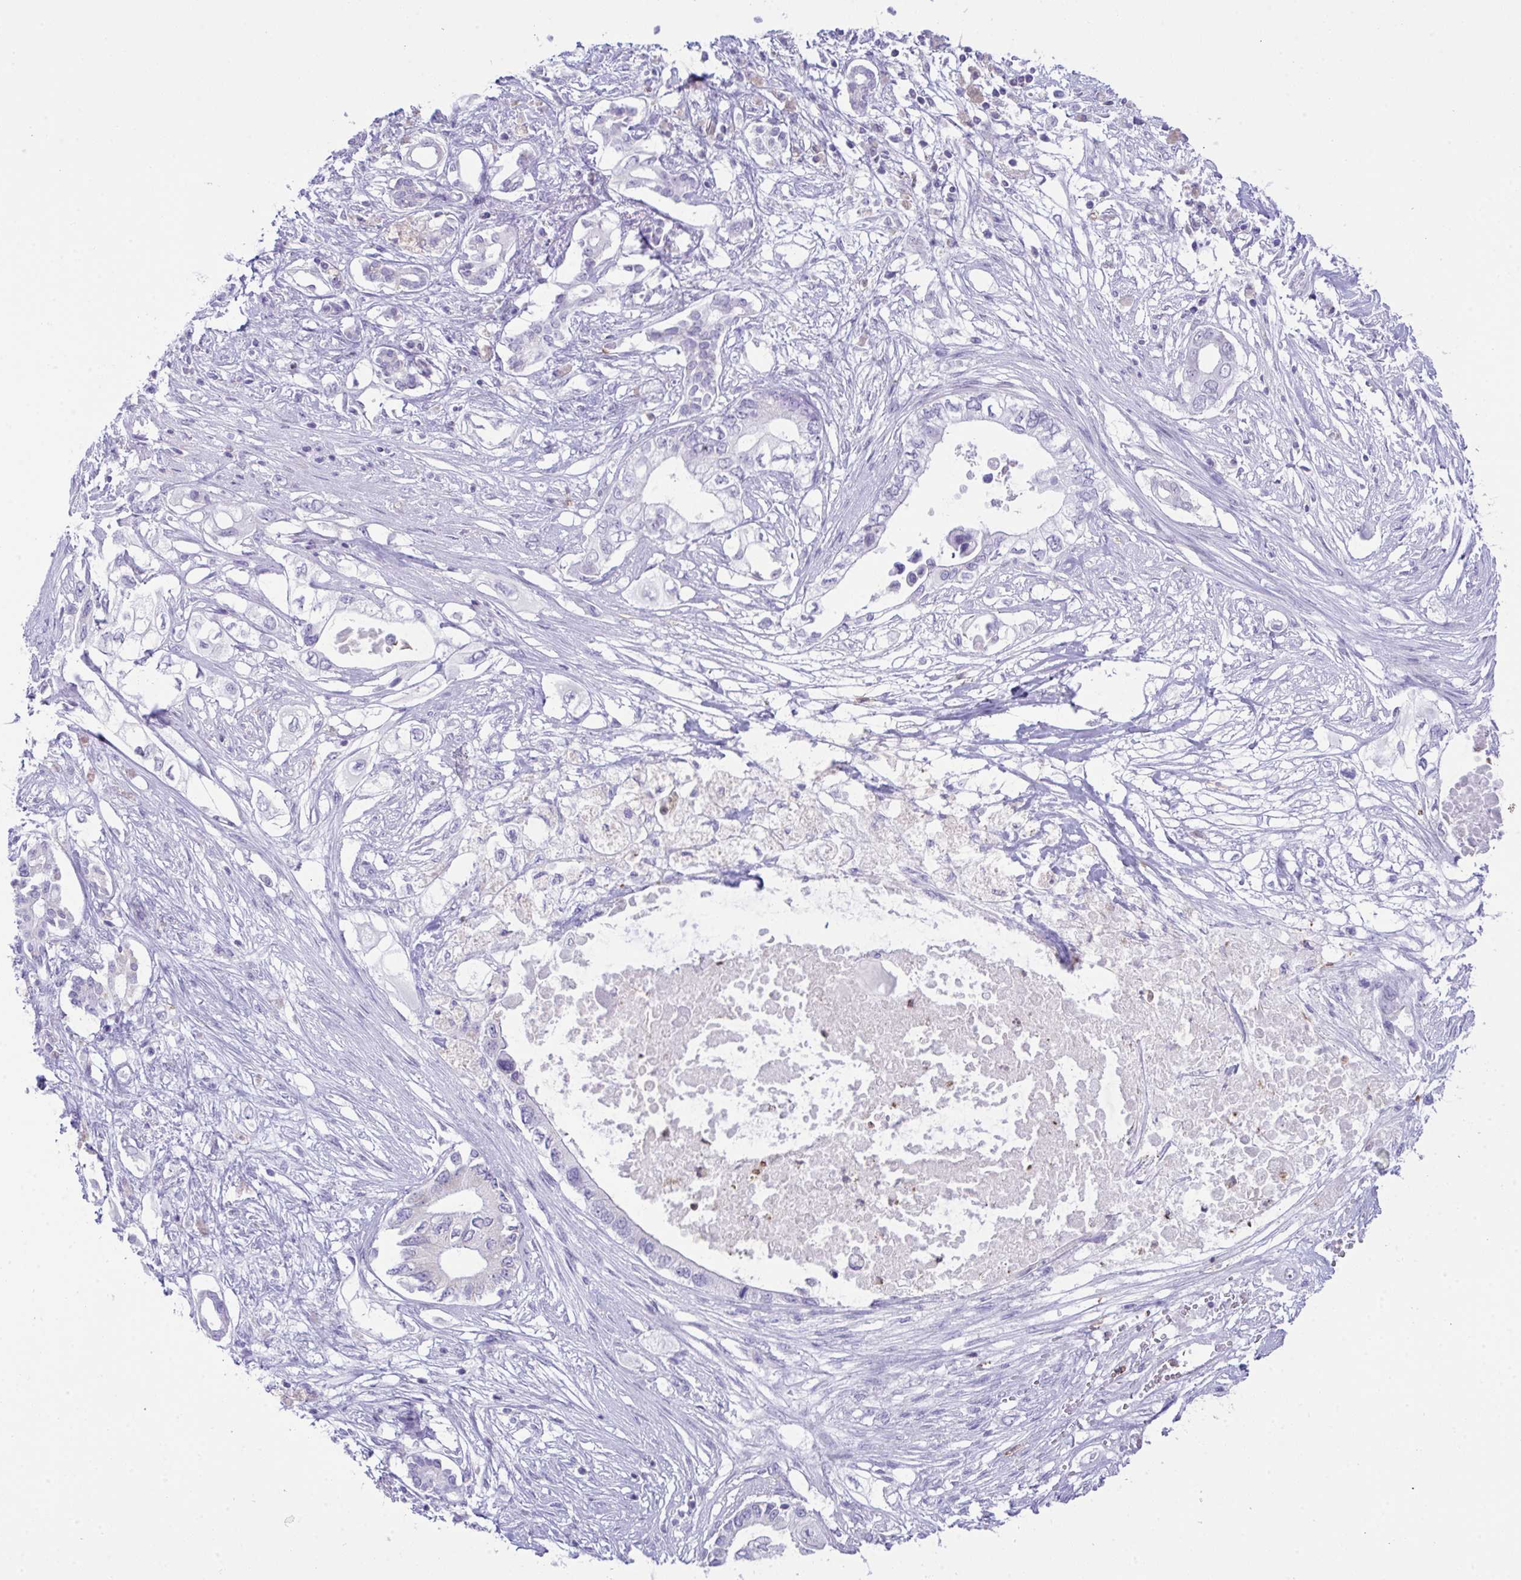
{"staining": {"intensity": "negative", "quantity": "none", "location": "none"}, "tissue": "pancreatic cancer", "cell_type": "Tumor cells", "image_type": "cancer", "snomed": [{"axis": "morphology", "description": "Adenocarcinoma, NOS"}, {"axis": "topography", "description": "Pancreas"}], "caption": "Immunohistochemical staining of human adenocarcinoma (pancreatic) exhibits no significant positivity in tumor cells.", "gene": "PLA2G12B", "patient": {"sex": "female", "age": 63}}